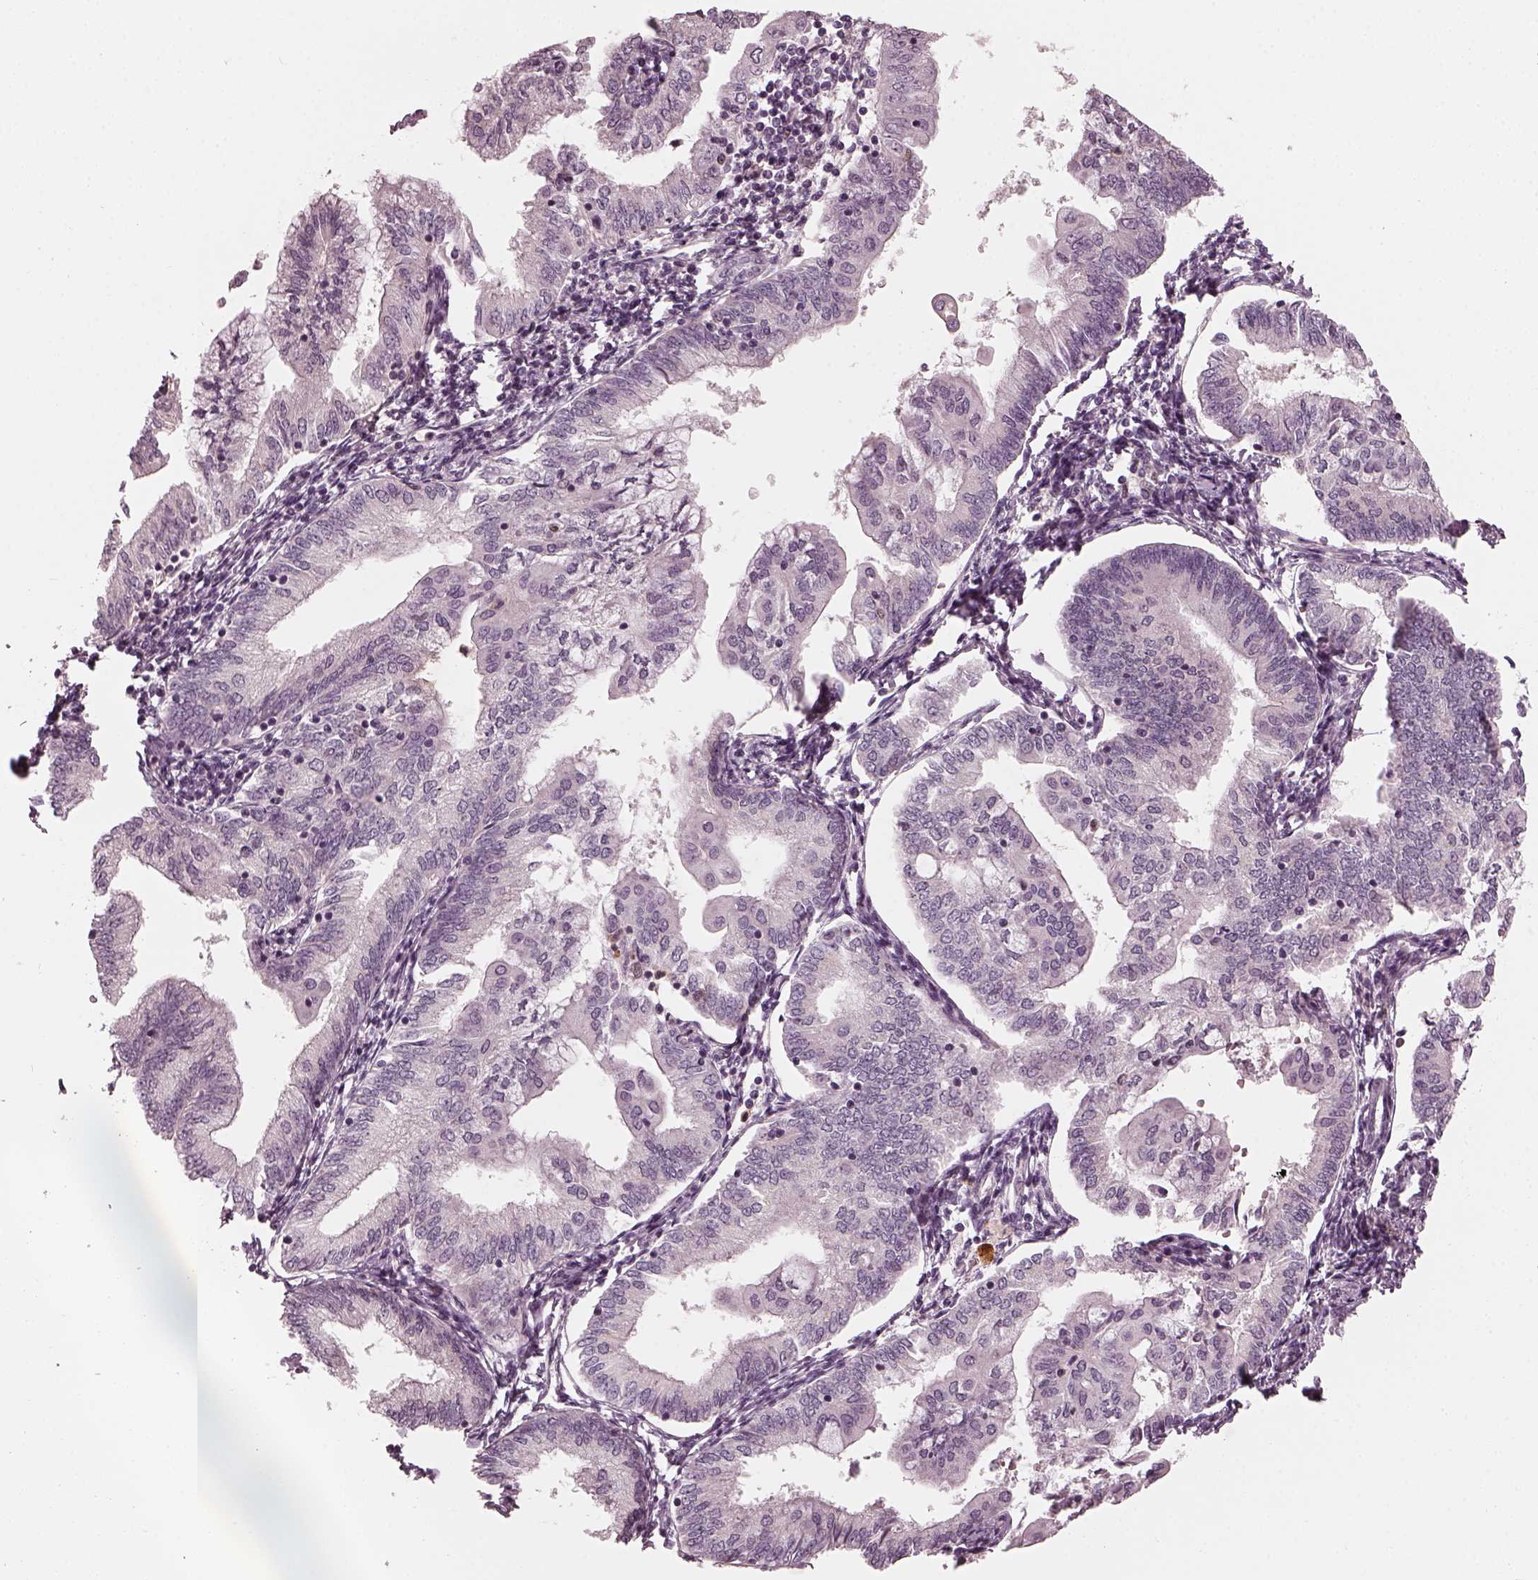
{"staining": {"intensity": "negative", "quantity": "none", "location": "none"}, "tissue": "endometrial cancer", "cell_type": "Tumor cells", "image_type": "cancer", "snomed": [{"axis": "morphology", "description": "Adenocarcinoma, NOS"}, {"axis": "topography", "description": "Endometrium"}], "caption": "Immunohistochemistry of human endometrial cancer (adenocarcinoma) displays no expression in tumor cells.", "gene": "CHIT1", "patient": {"sex": "female", "age": 55}}